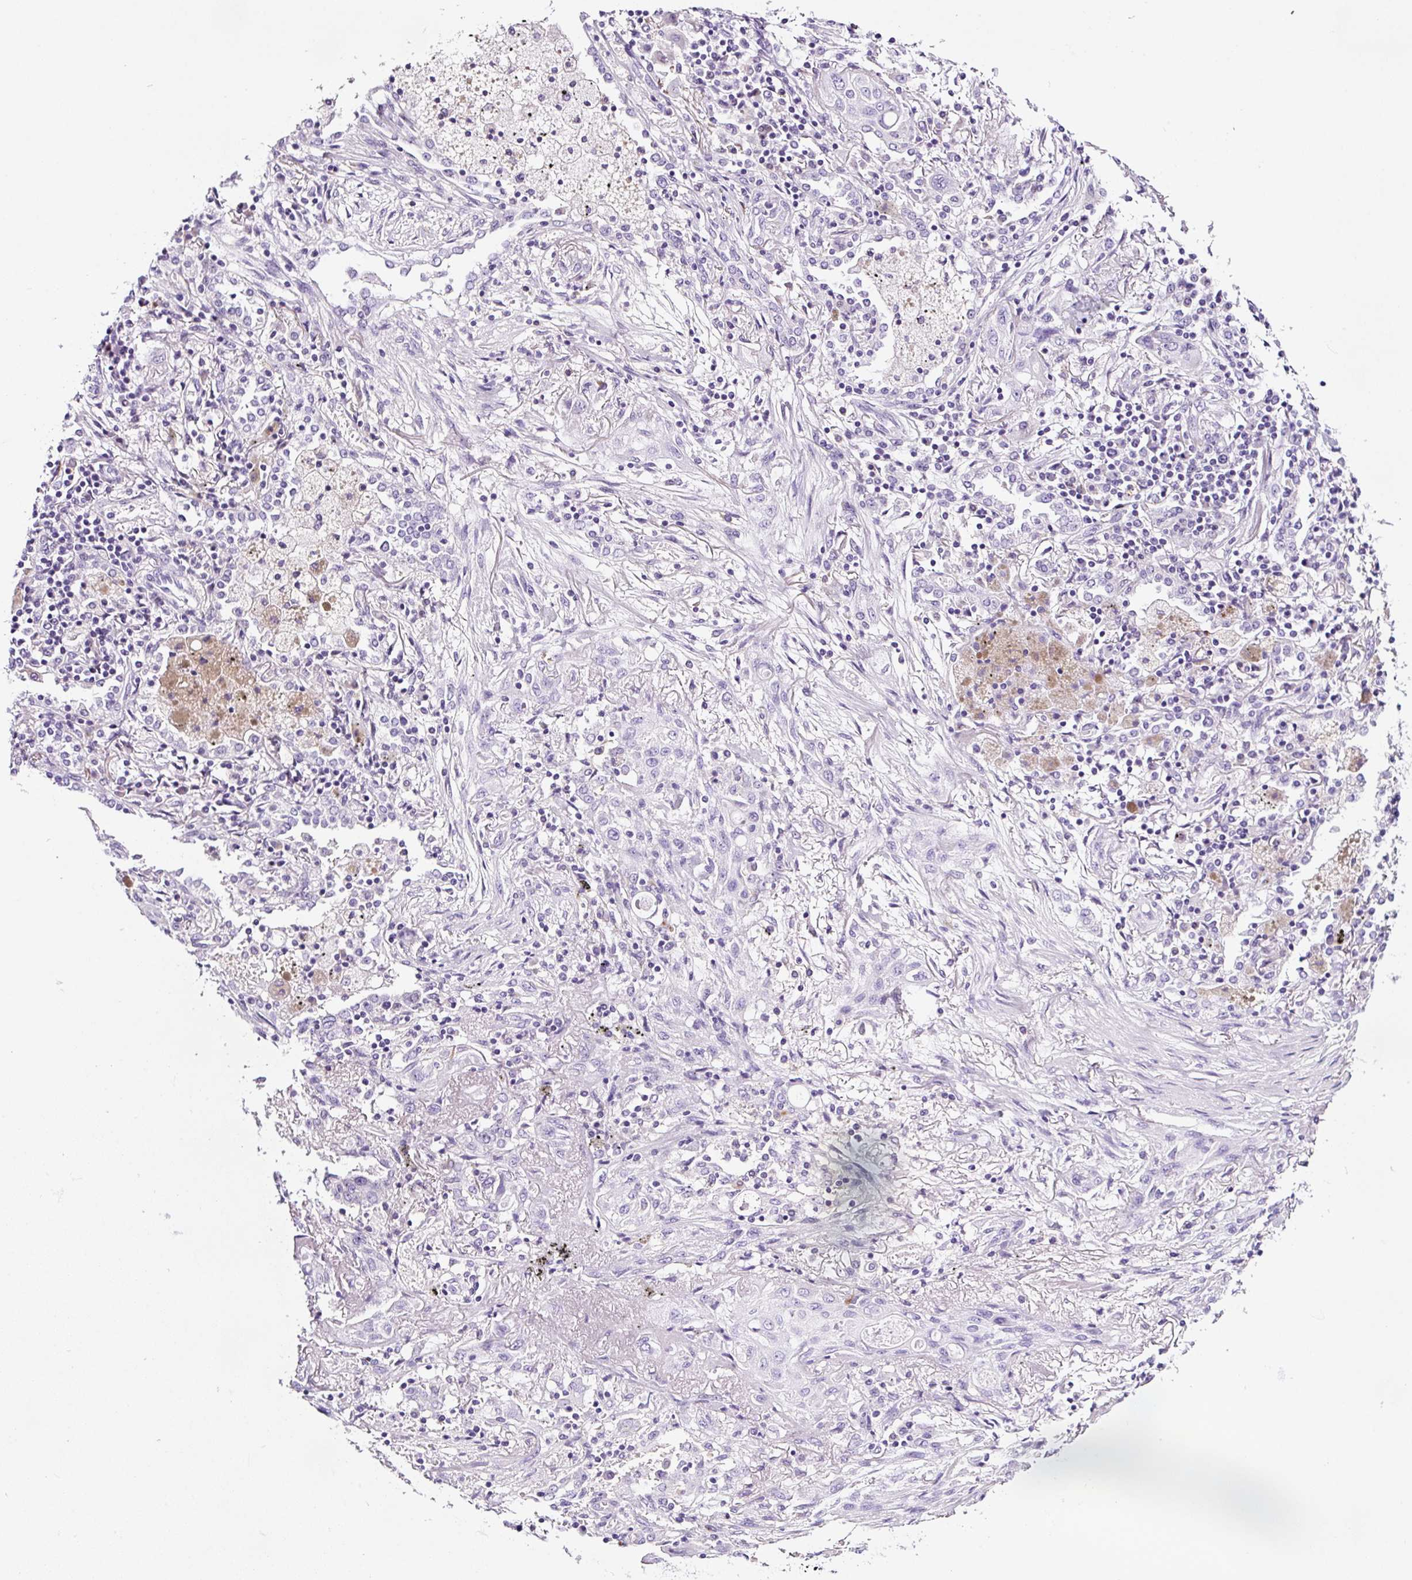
{"staining": {"intensity": "negative", "quantity": "none", "location": "none"}, "tissue": "lung cancer", "cell_type": "Tumor cells", "image_type": "cancer", "snomed": [{"axis": "morphology", "description": "Squamous cell carcinoma, NOS"}, {"axis": "topography", "description": "Lung"}], "caption": "Immunohistochemistry image of lung cancer stained for a protein (brown), which displays no expression in tumor cells.", "gene": "TAFA3", "patient": {"sex": "female", "age": 47}}